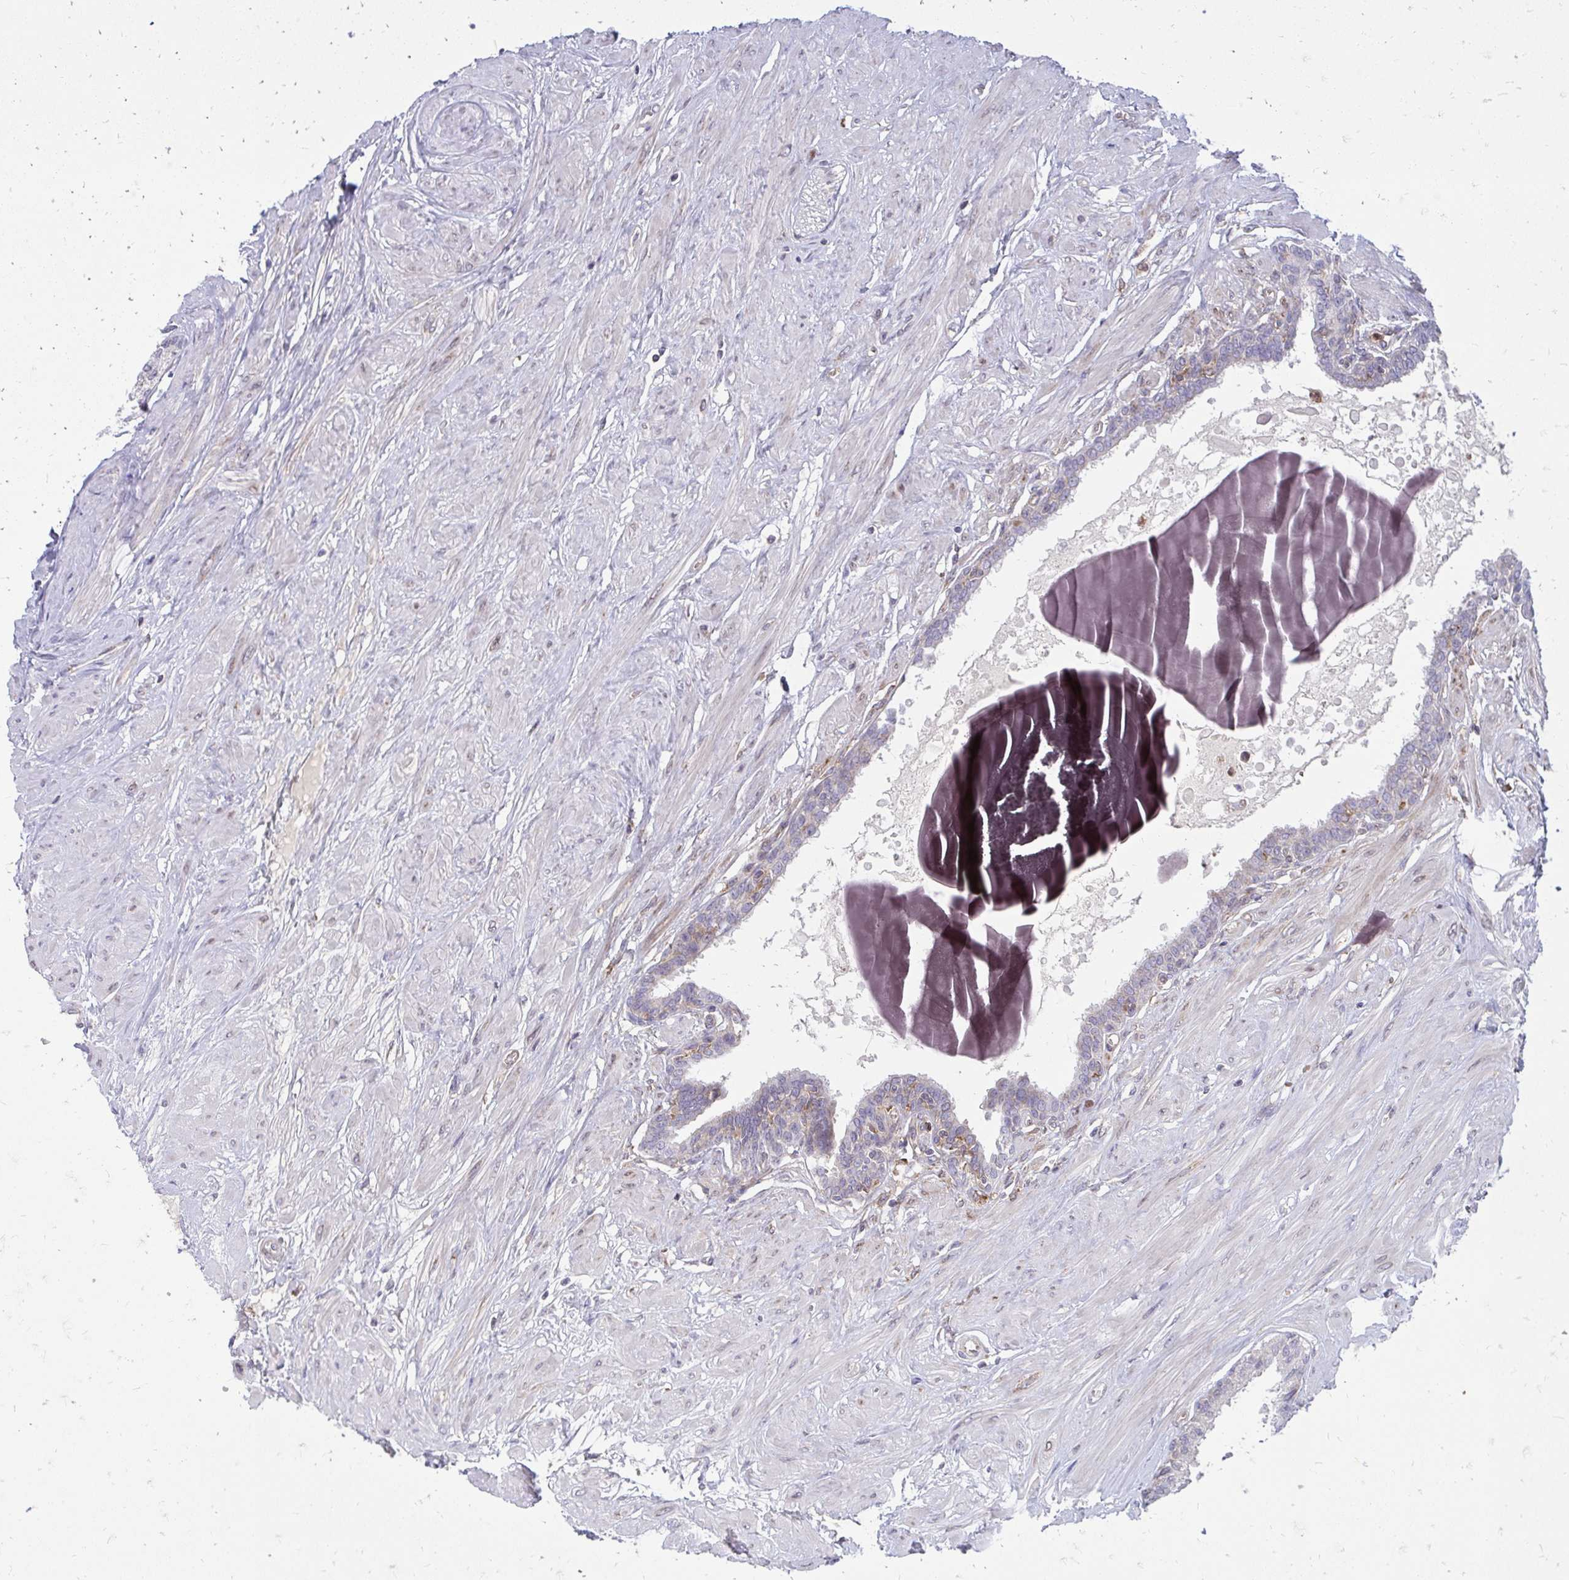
{"staining": {"intensity": "negative", "quantity": "none", "location": "none"}, "tissue": "seminal vesicle", "cell_type": "Glandular cells", "image_type": "normal", "snomed": [{"axis": "morphology", "description": "Normal tissue, NOS"}, {"axis": "topography", "description": "Prostate"}, {"axis": "topography", "description": "Seminal veicle"}], "caption": "Benign seminal vesicle was stained to show a protein in brown. There is no significant staining in glandular cells. (DAB (3,3'-diaminobenzidine) immunohistochemistry, high magnification).", "gene": "ASAP1", "patient": {"sex": "male", "age": 60}}